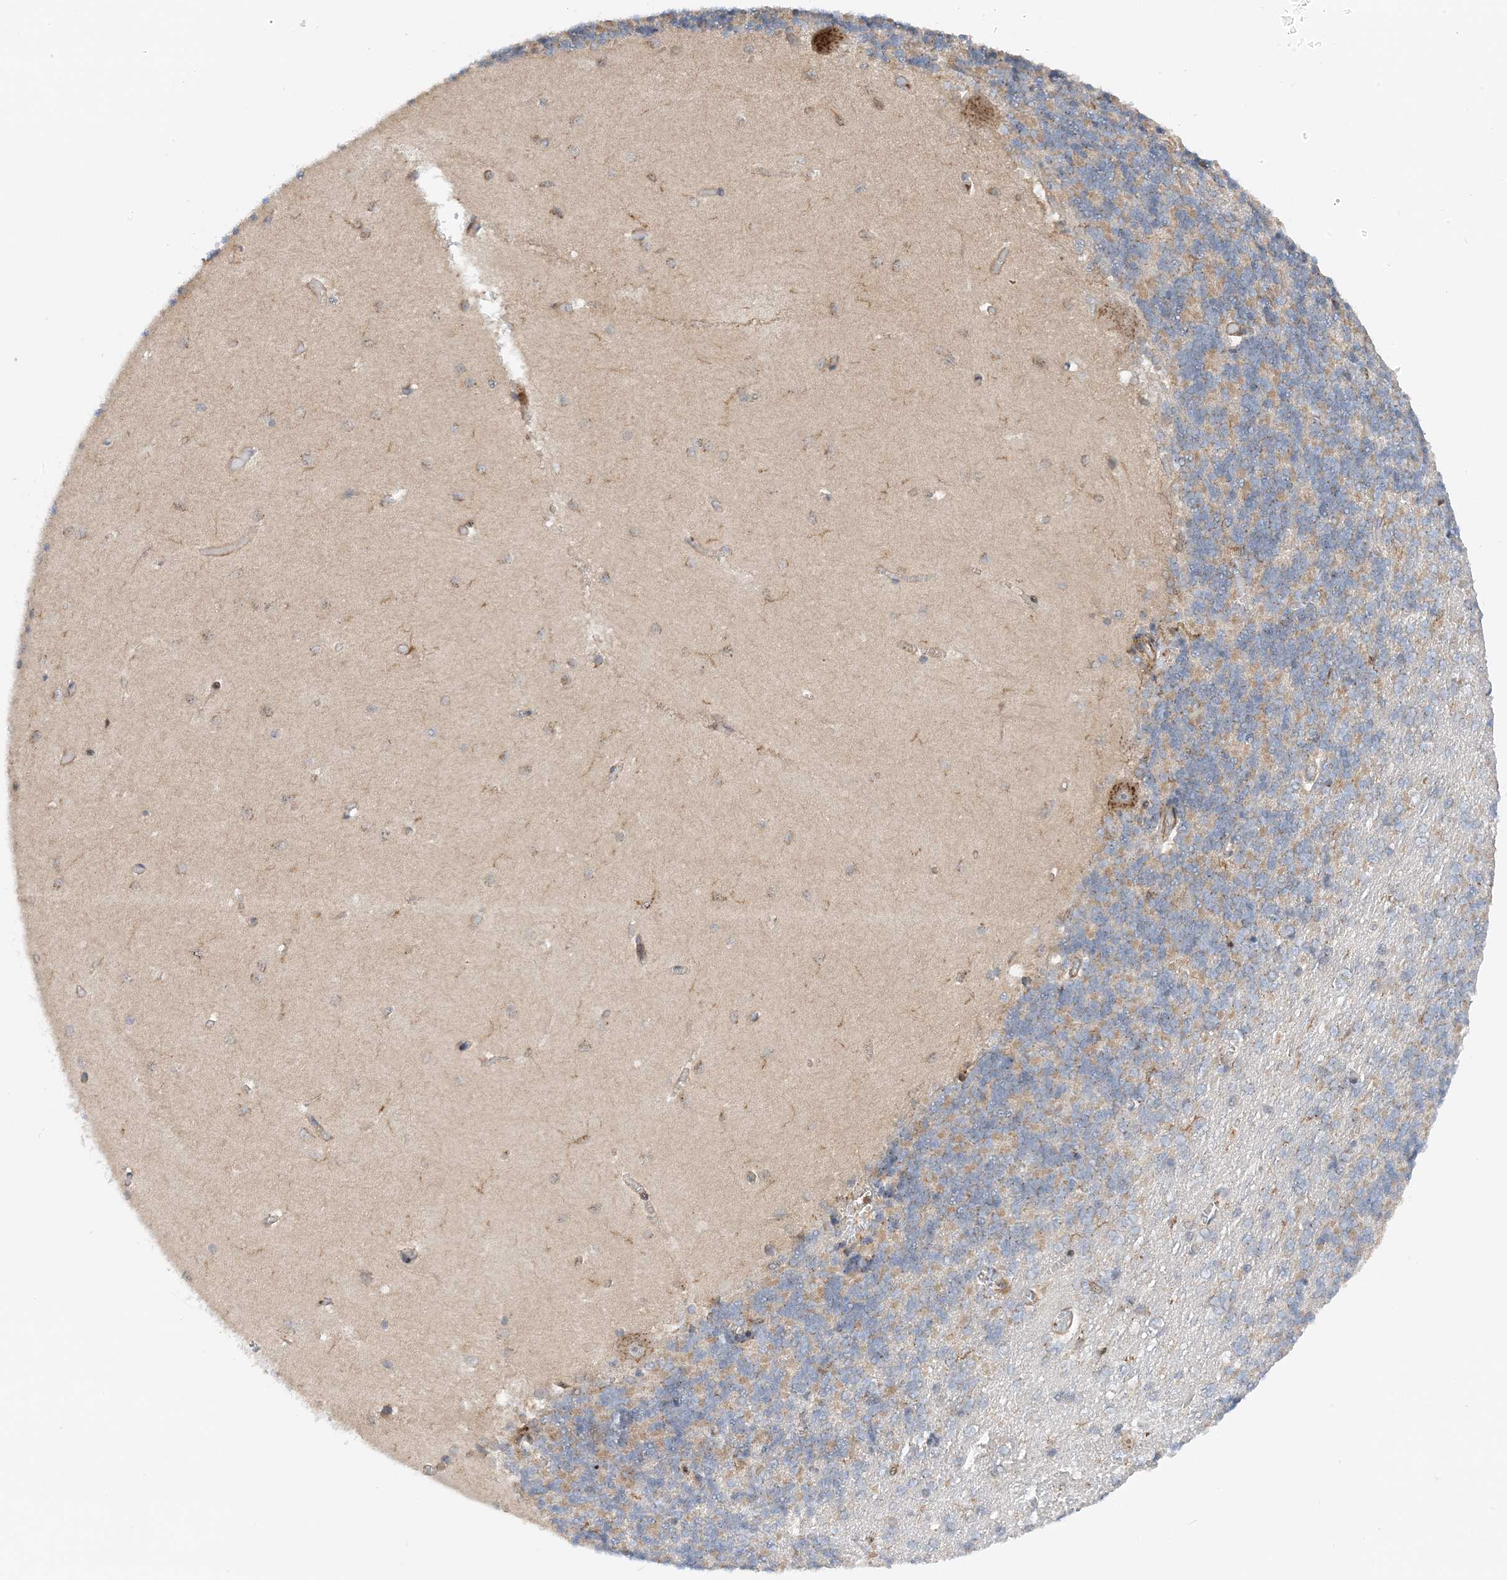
{"staining": {"intensity": "weak", "quantity": "25%-75%", "location": "cytoplasmic/membranous"}, "tissue": "cerebellum", "cell_type": "Cells in granular layer", "image_type": "normal", "snomed": [{"axis": "morphology", "description": "Normal tissue, NOS"}, {"axis": "topography", "description": "Cerebellum"}], "caption": "IHC (DAB (3,3'-diaminobenzidine)) staining of unremarkable cerebellum reveals weak cytoplasmic/membranous protein expression in about 25%-75% of cells in granular layer.", "gene": "TATDN3", "patient": {"sex": "male", "age": 37}}